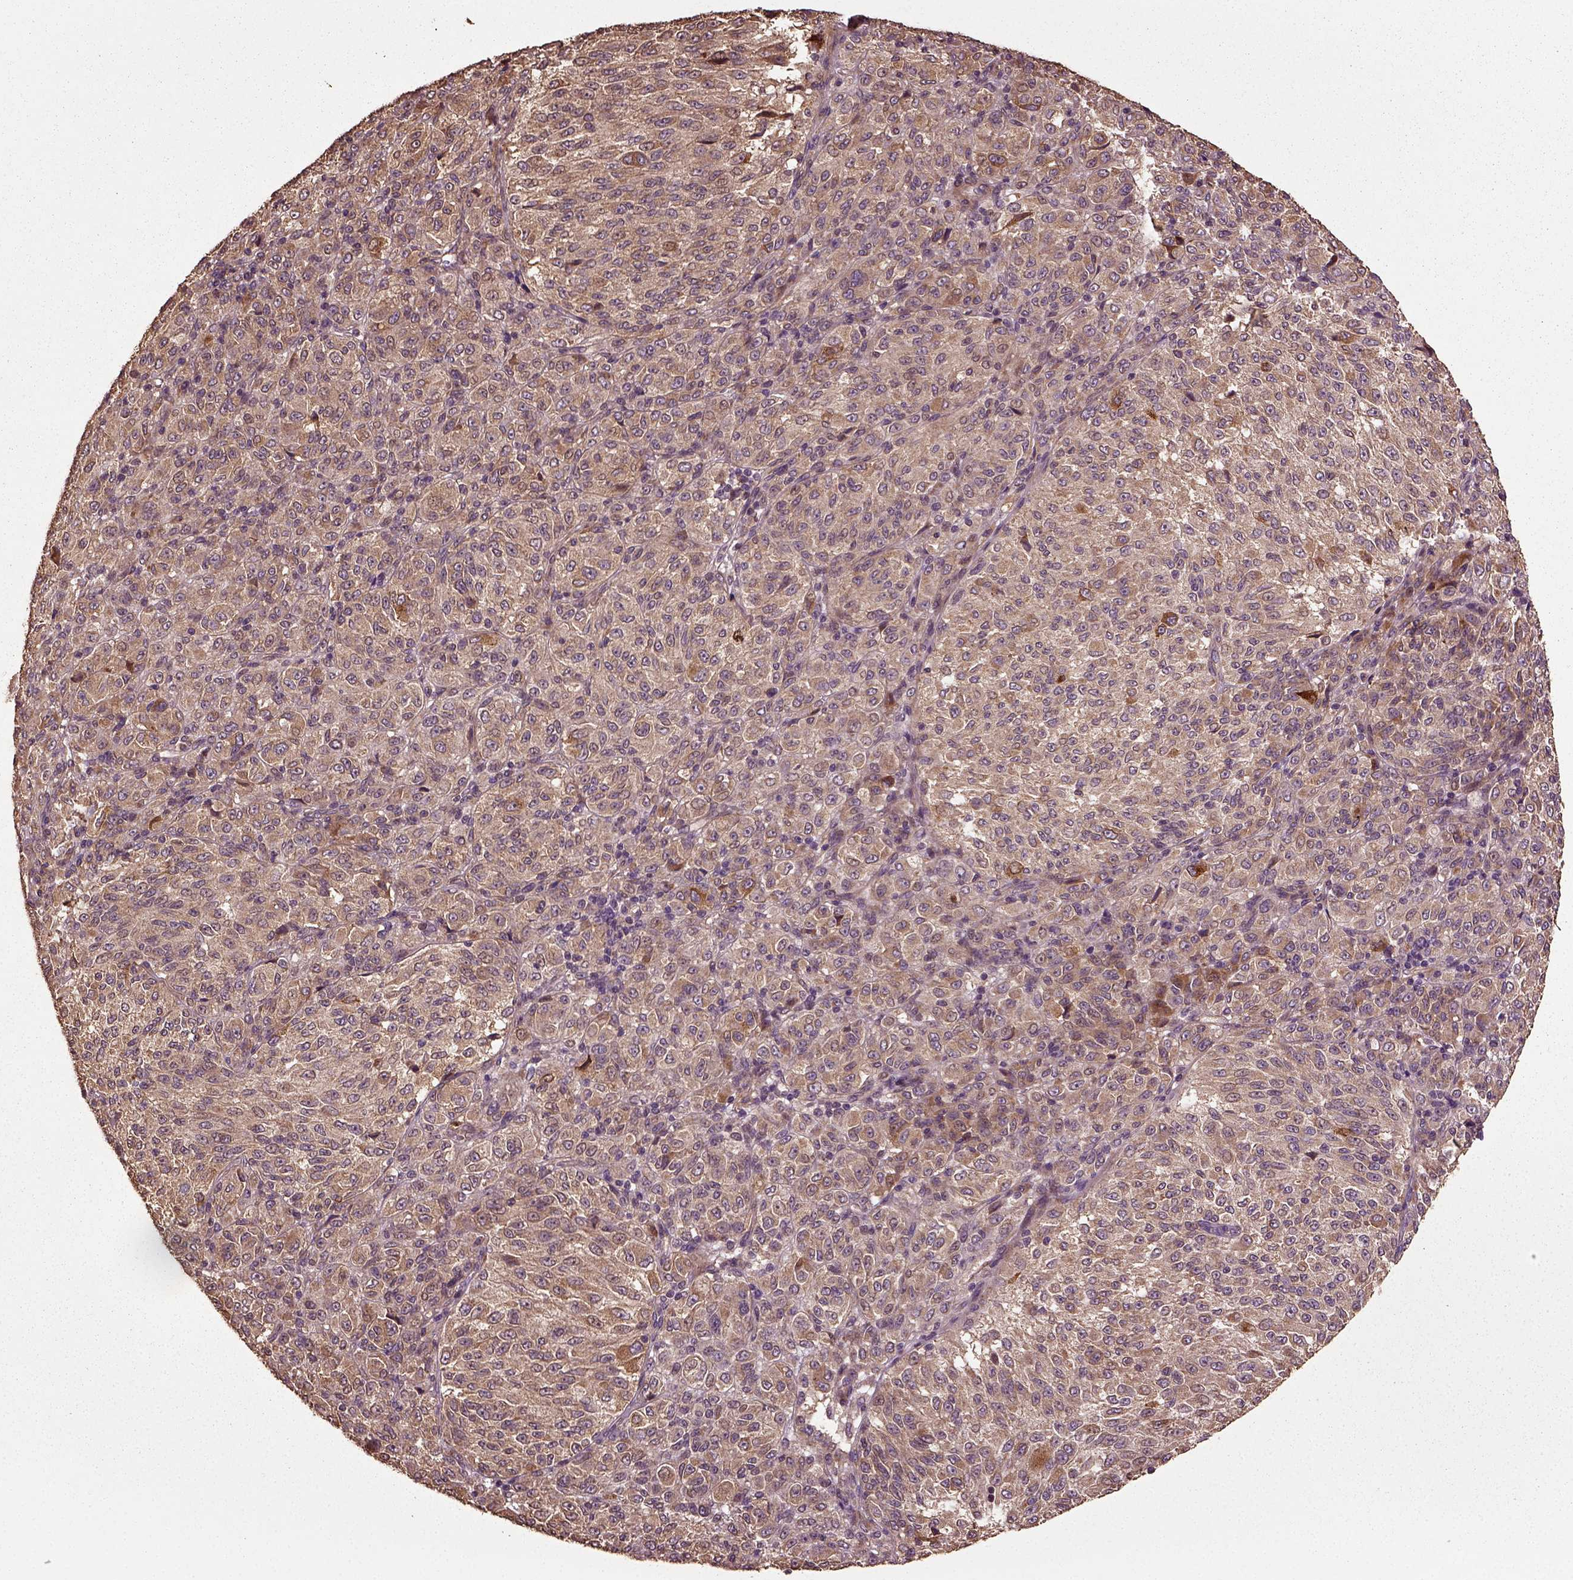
{"staining": {"intensity": "weak", "quantity": ">75%", "location": "cytoplasmic/membranous"}, "tissue": "melanoma", "cell_type": "Tumor cells", "image_type": "cancer", "snomed": [{"axis": "morphology", "description": "Malignant melanoma, Metastatic site"}, {"axis": "topography", "description": "Brain"}], "caption": "Protein analysis of malignant melanoma (metastatic site) tissue shows weak cytoplasmic/membranous positivity in approximately >75% of tumor cells.", "gene": "ERV3-1", "patient": {"sex": "female", "age": 56}}